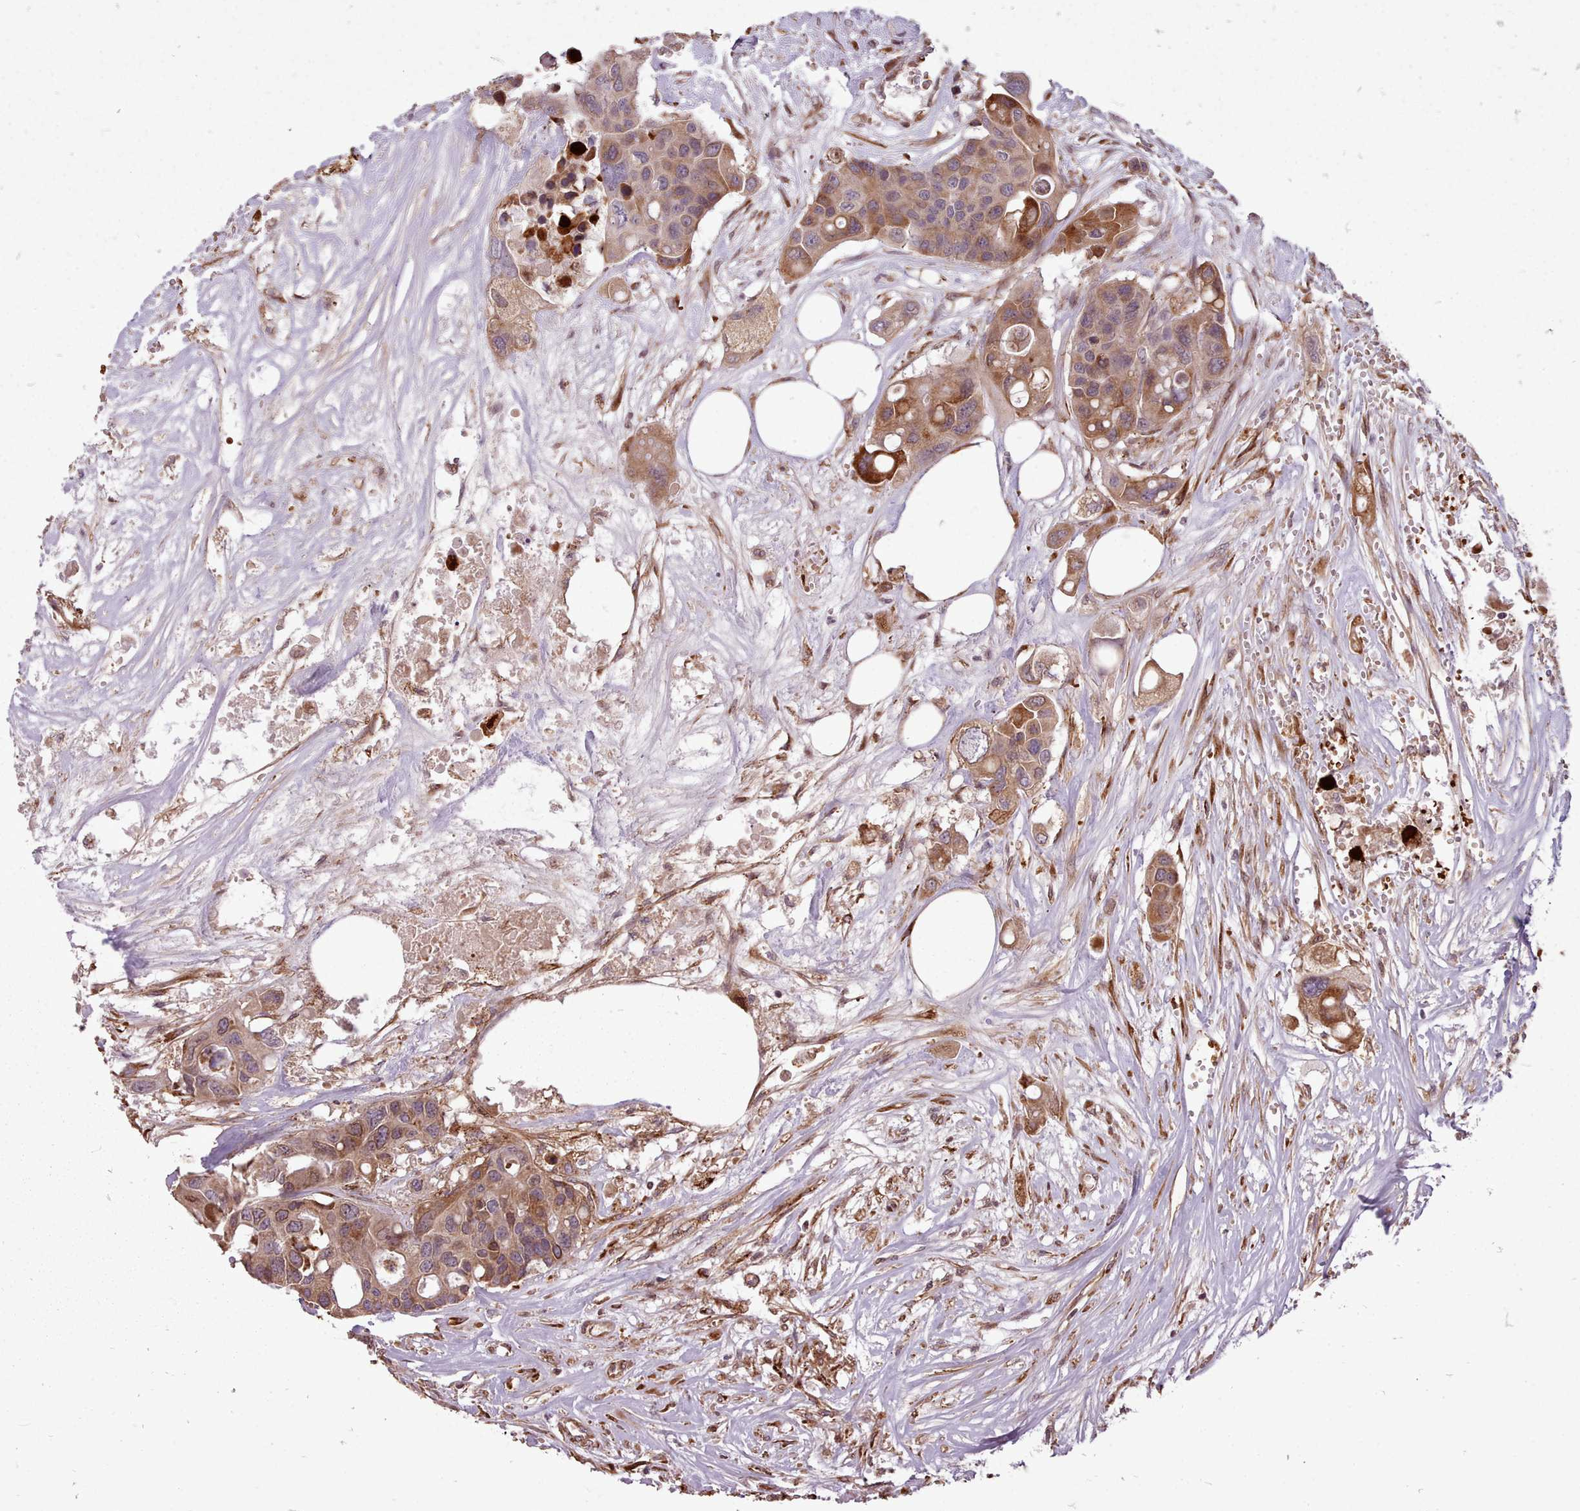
{"staining": {"intensity": "moderate", "quantity": ">75%", "location": "cytoplasmic/membranous"}, "tissue": "colorectal cancer", "cell_type": "Tumor cells", "image_type": "cancer", "snomed": [{"axis": "morphology", "description": "Adenocarcinoma, NOS"}, {"axis": "topography", "description": "Colon"}], "caption": "An immunohistochemistry histopathology image of neoplastic tissue is shown. Protein staining in brown highlights moderate cytoplasmic/membranous positivity in colorectal cancer (adenocarcinoma) within tumor cells.", "gene": "CABP1", "patient": {"sex": "male", "age": 77}}